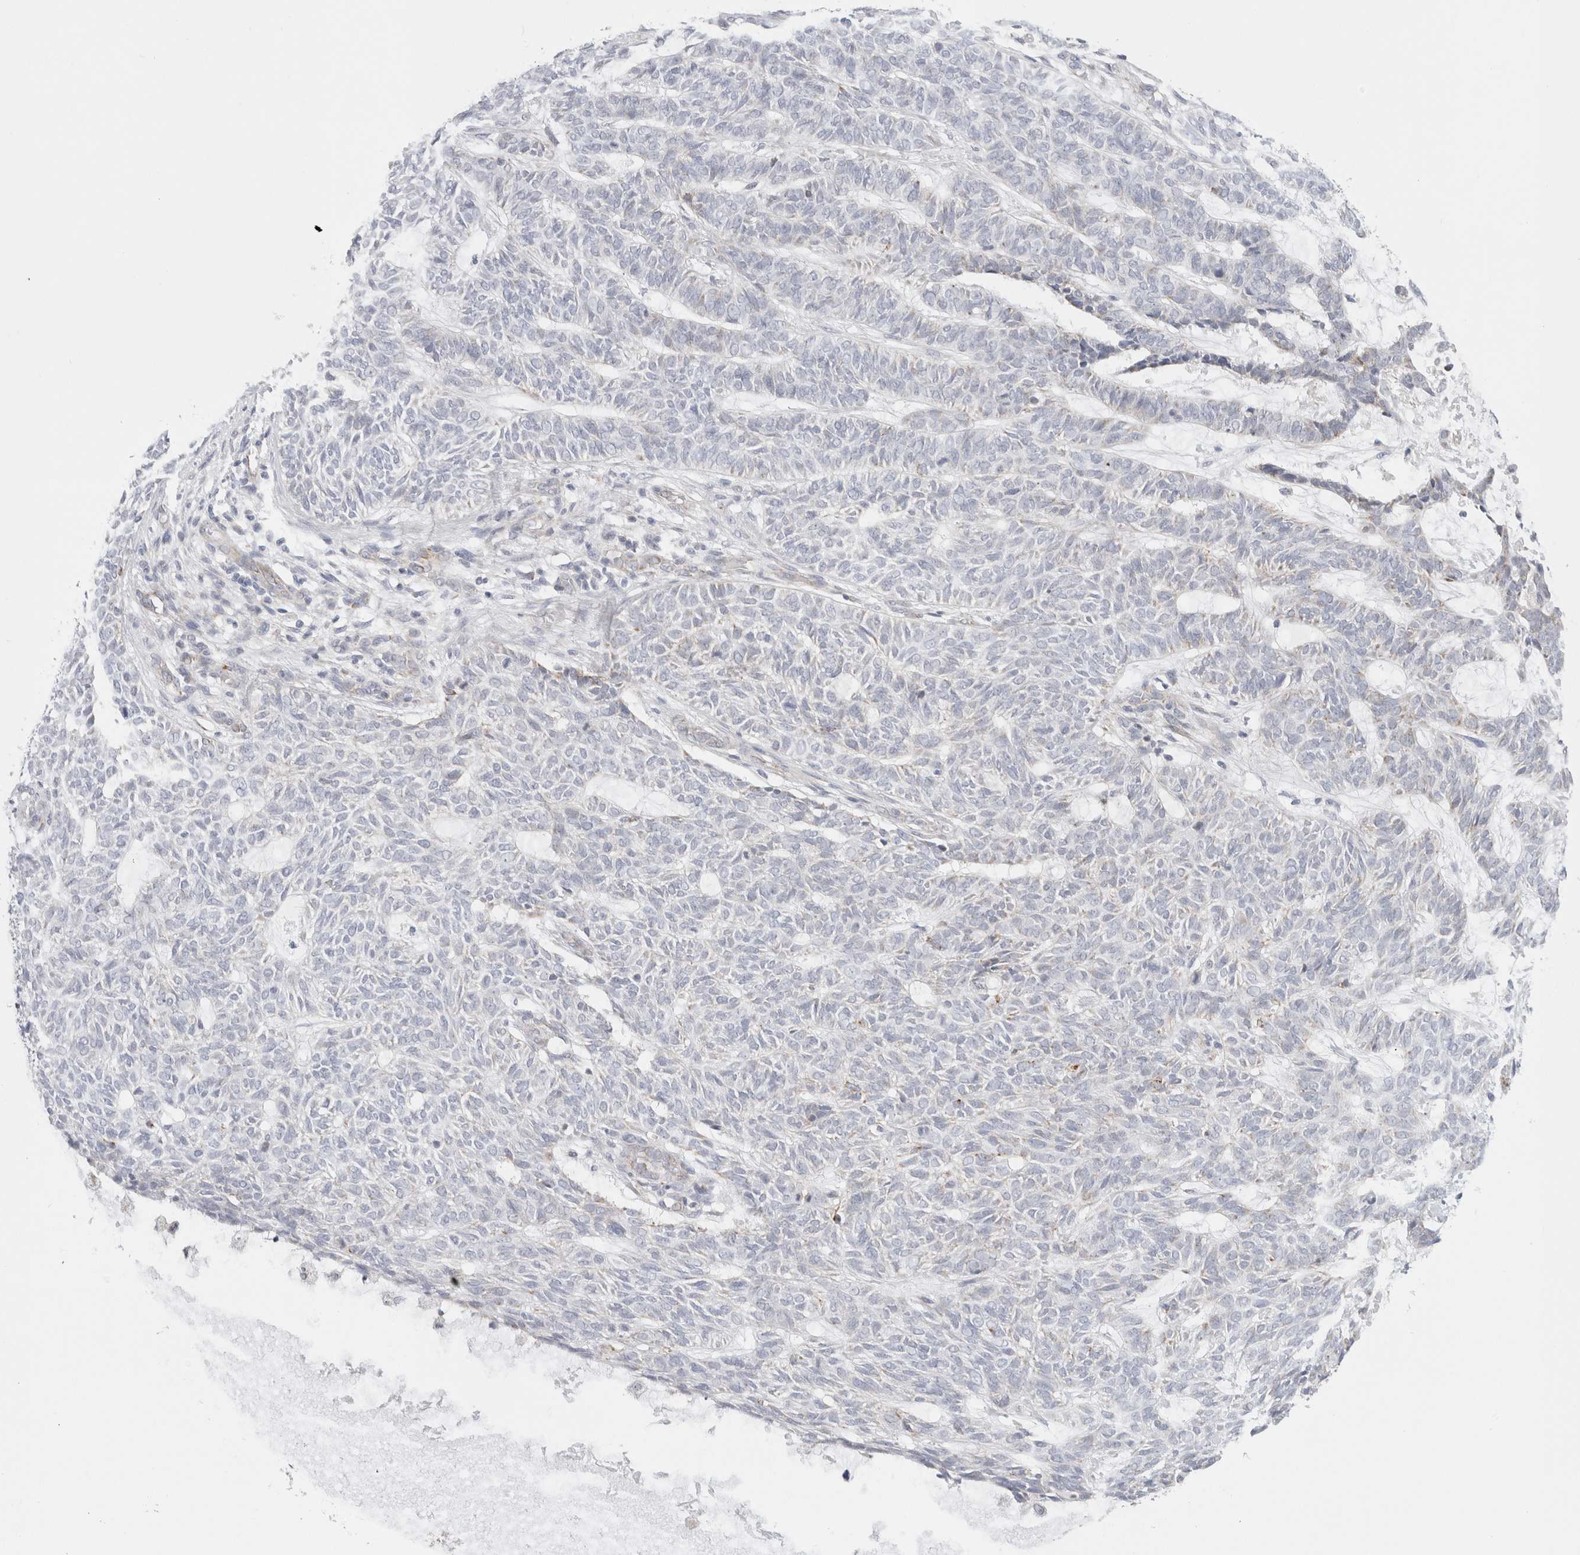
{"staining": {"intensity": "negative", "quantity": "none", "location": "none"}, "tissue": "skin cancer", "cell_type": "Tumor cells", "image_type": "cancer", "snomed": [{"axis": "morphology", "description": "Basal cell carcinoma"}, {"axis": "topography", "description": "Skin"}], "caption": "The photomicrograph shows no staining of tumor cells in skin cancer (basal cell carcinoma).", "gene": "FAHD1", "patient": {"sex": "male", "age": 87}}